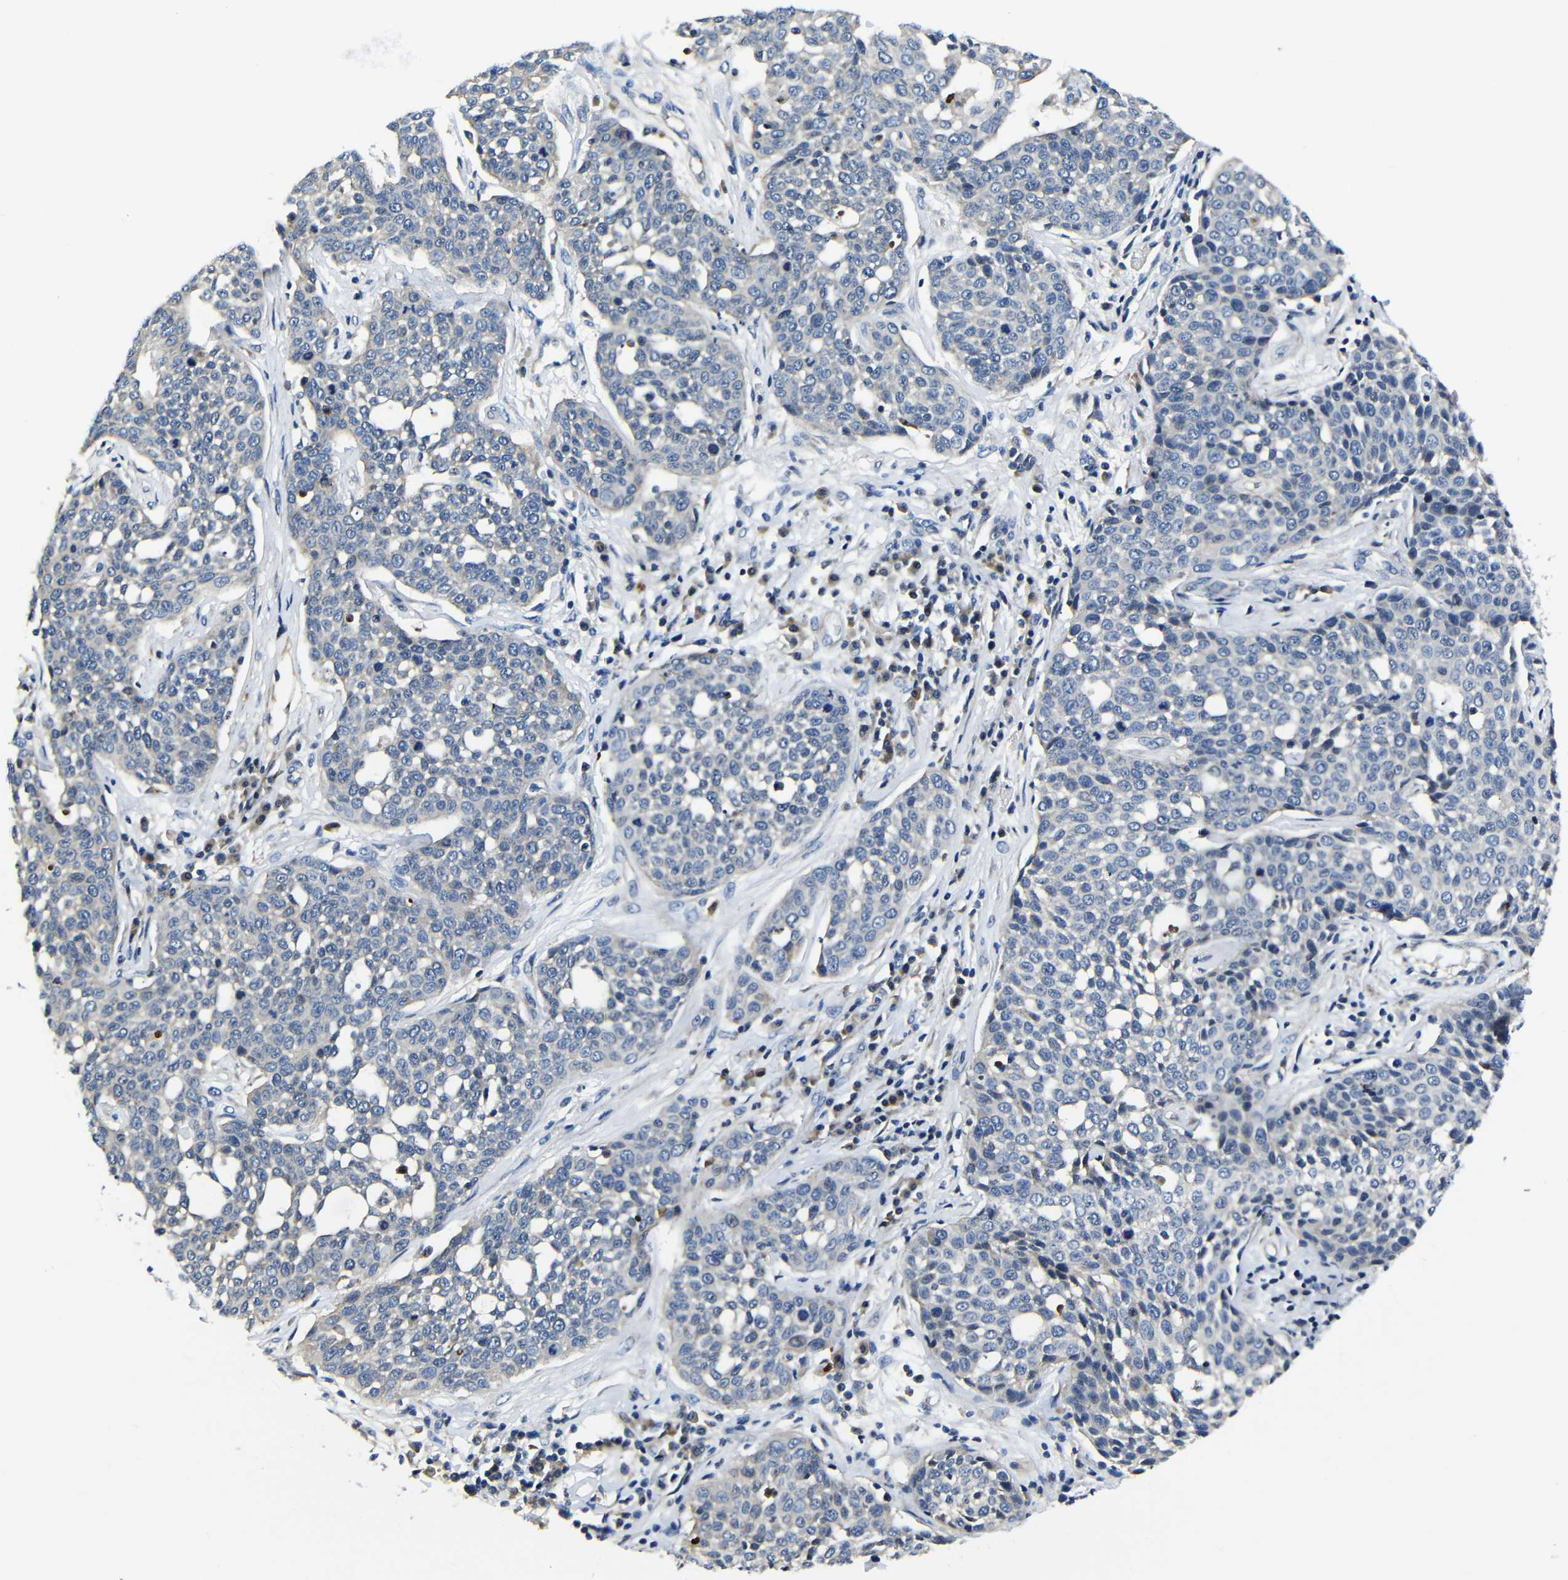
{"staining": {"intensity": "negative", "quantity": "none", "location": "none"}, "tissue": "cervical cancer", "cell_type": "Tumor cells", "image_type": "cancer", "snomed": [{"axis": "morphology", "description": "Squamous cell carcinoma, NOS"}, {"axis": "topography", "description": "Cervix"}], "caption": "Tumor cells are negative for brown protein staining in squamous cell carcinoma (cervical). (DAB (3,3'-diaminobenzidine) immunohistochemistry, high magnification).", "gene": "AFDN", "patient": {"sex": "female", "age": 34}}